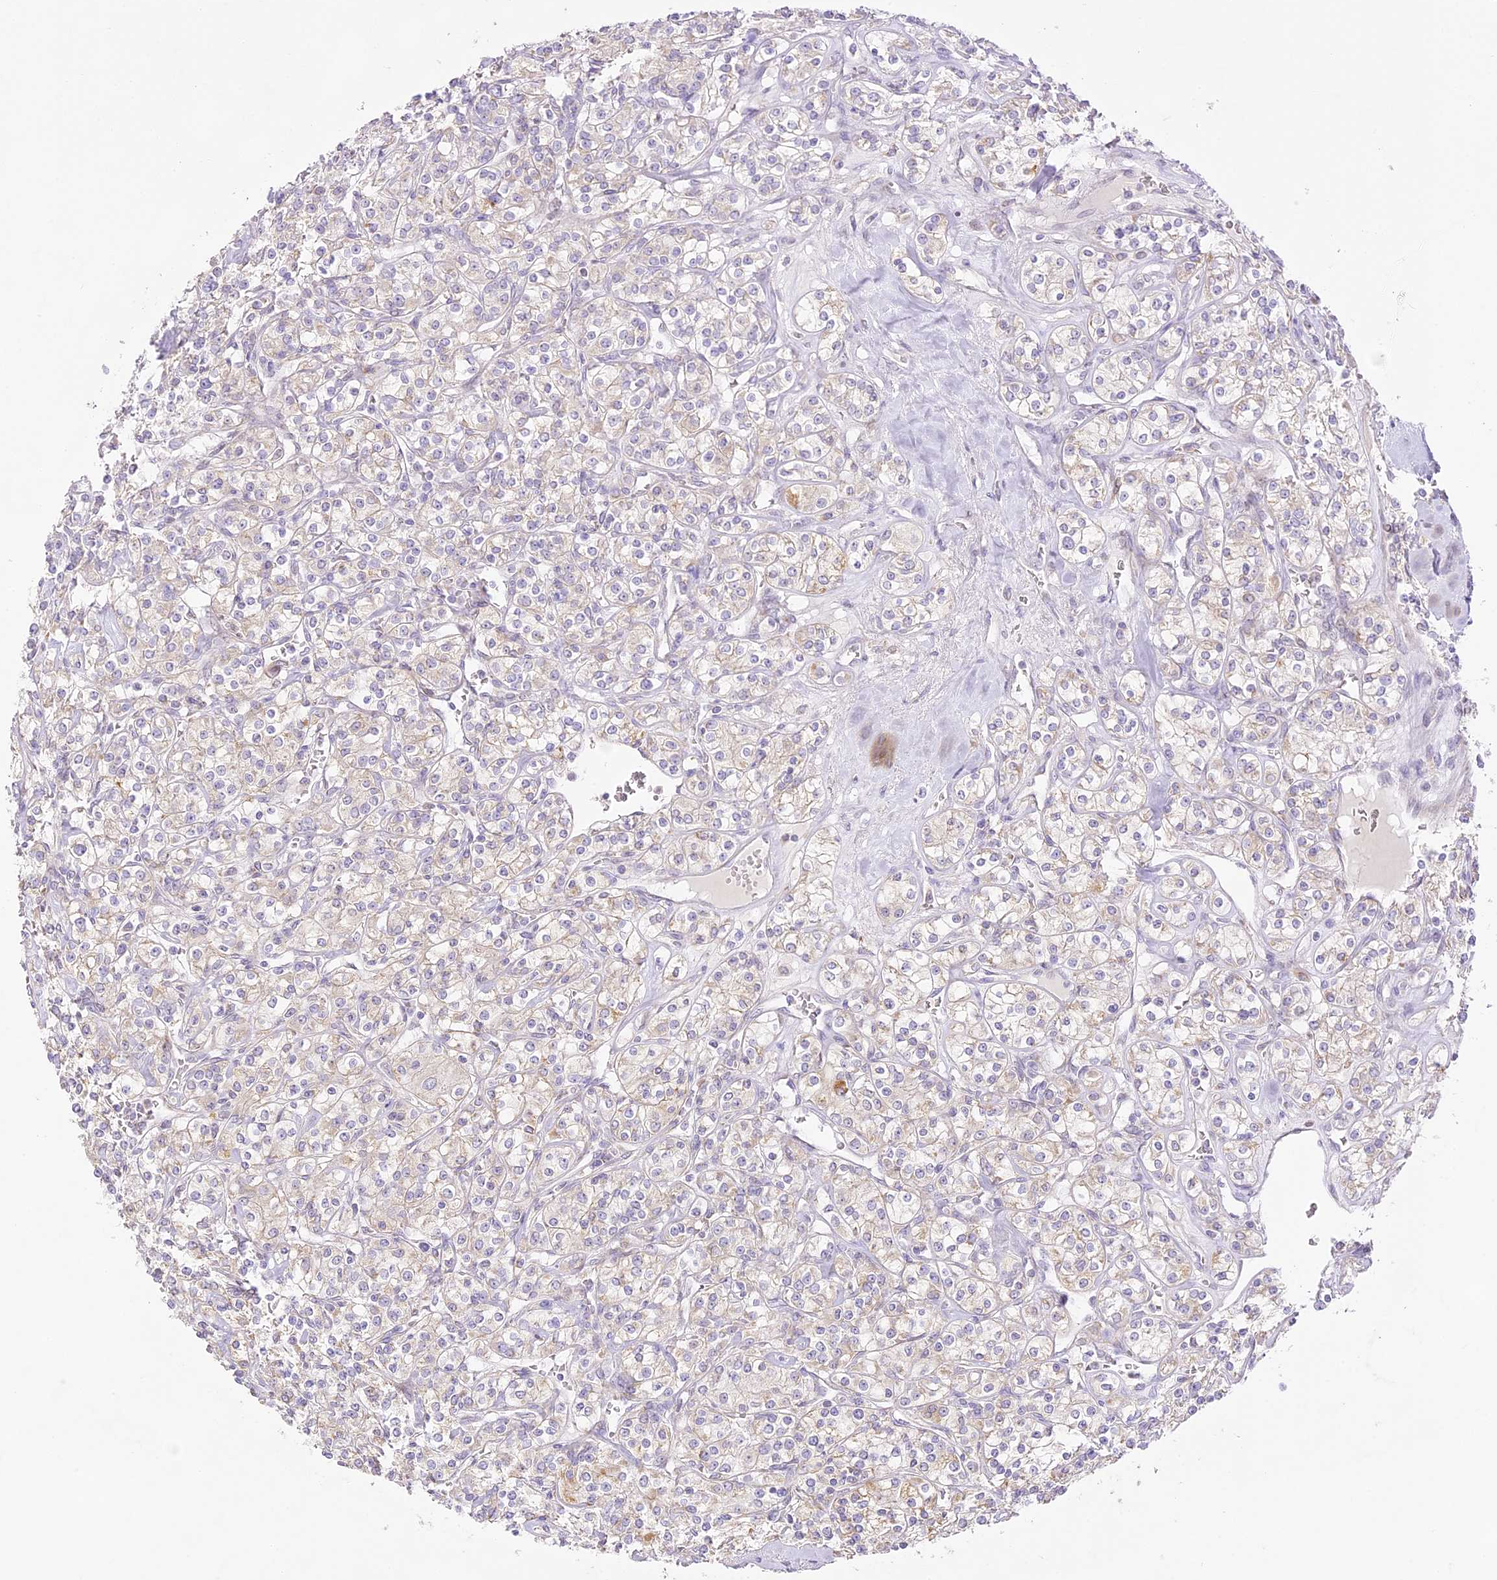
{"staining": {"intensity": "negative", "quantity": "none", "location": "none"}, "tissue": "renal cancer", "cell_type": "Tumor cells", "image_type": "cancer", "snomed": [{"axis": "morphology", "description": "Adenocarcinoma, NOS"}, {"axis": "topography", "description": "Kidney"}], "caption": "IHC histopathology image of human renal cancer (adenocarcinoma) stained for a protein (brown), which shows no staining in tumor cells.", "gene": "CCDC30", "patient": {"sex": "male", "age": 77}}